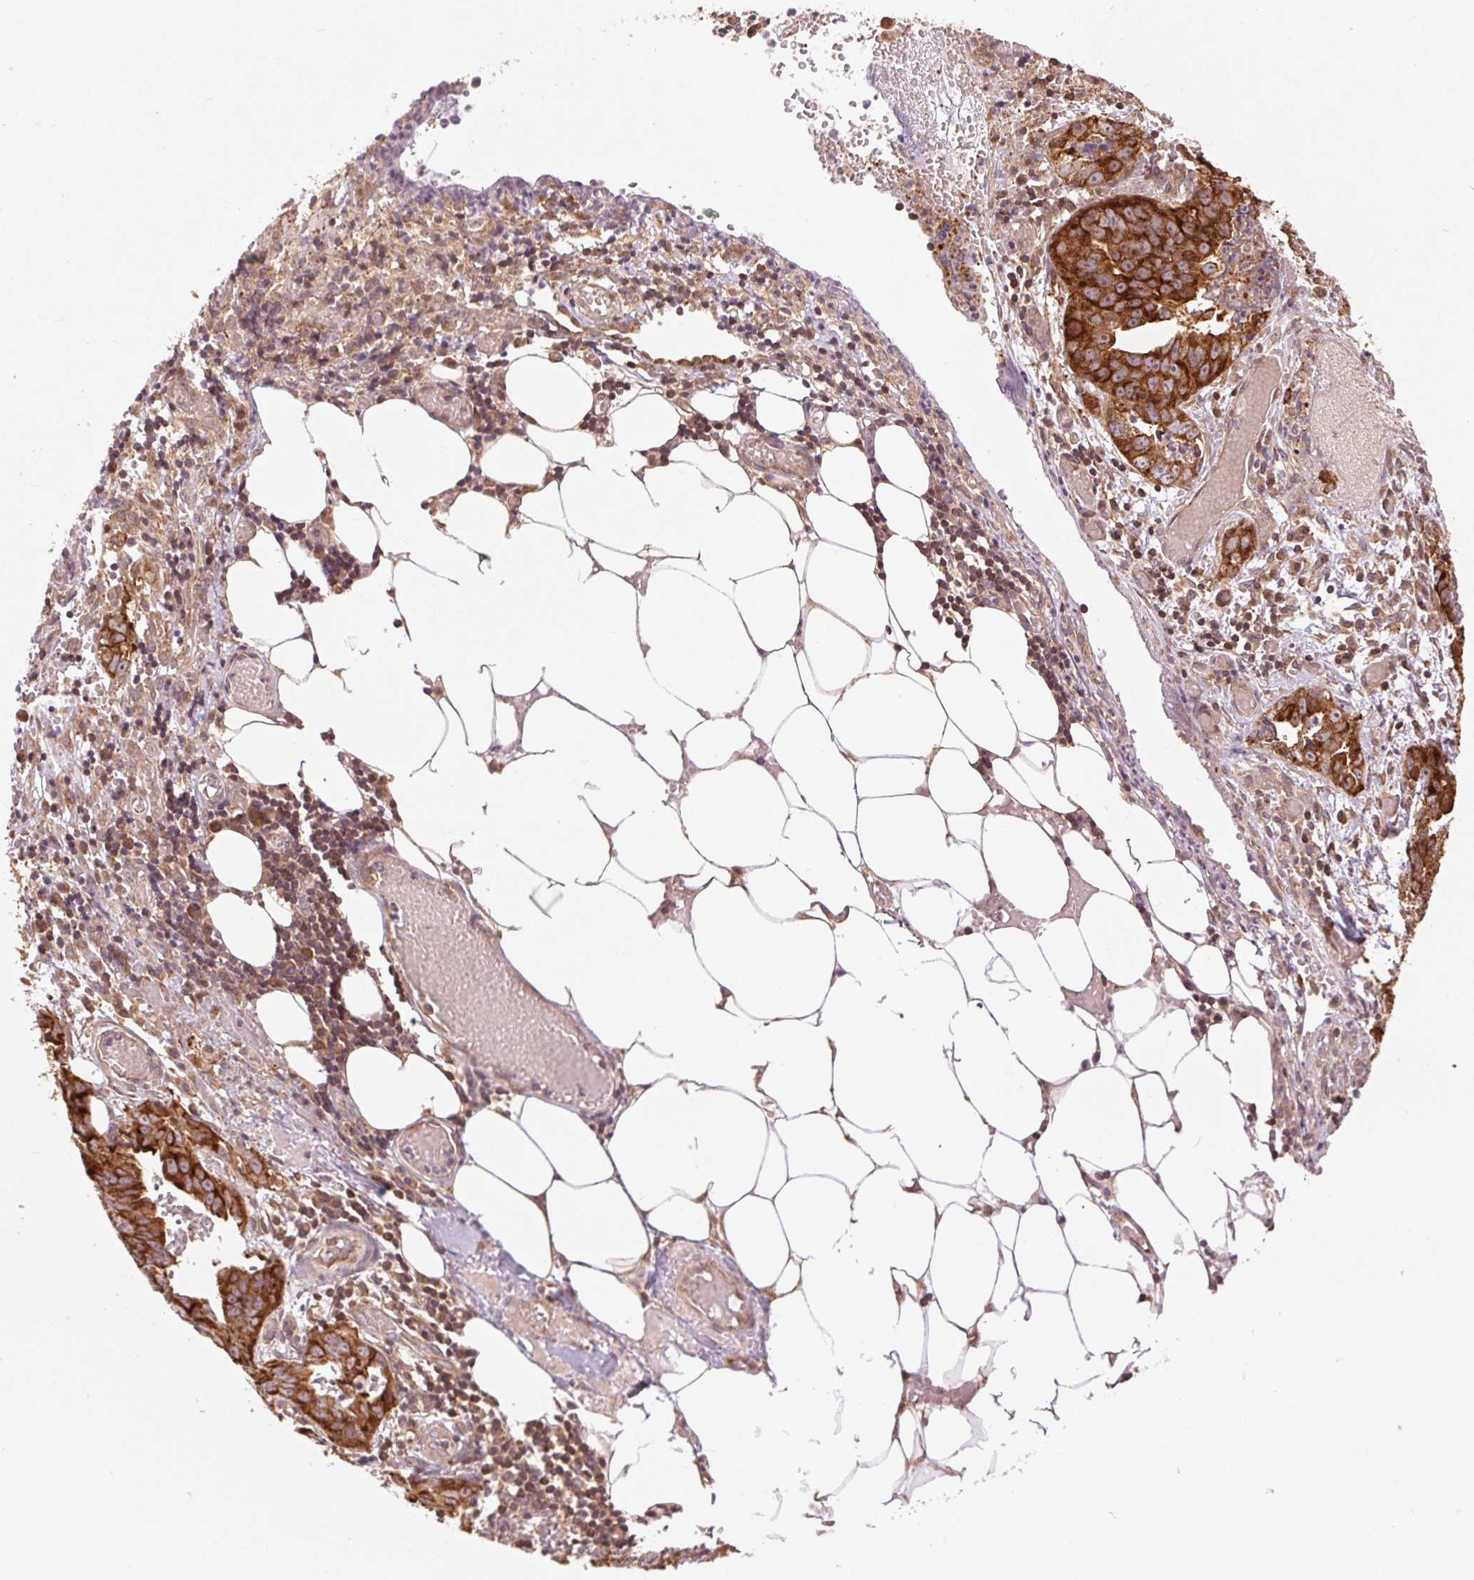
{"staining": {"intensity": "strong", "quantity": ">75%", "location": "cytoplasmic/membranous"}, "tissue": "ovarian cancer", "cell_type": "Tumor cells", "image_type": "cancer", "snomed": [{"axis": "morphology", "description": "Cystadenocarcinoma, serous, NOS"}, {"axis": "topography", "description": "Ovary"}], "caption": "High-magnification brightfield microscopy of serous cystadenocarcinoma (ovarian) stained with DAB (3,3'-diaminobenzidine) (brown) and counterstained with hematoxylin (blue). tumor cells exhibit strong cytoplasmic/membranous expression is seen in approximately>75% of cells.", "gene": "BTF3L4", "patient": {"sex": "female", "age": 75}}